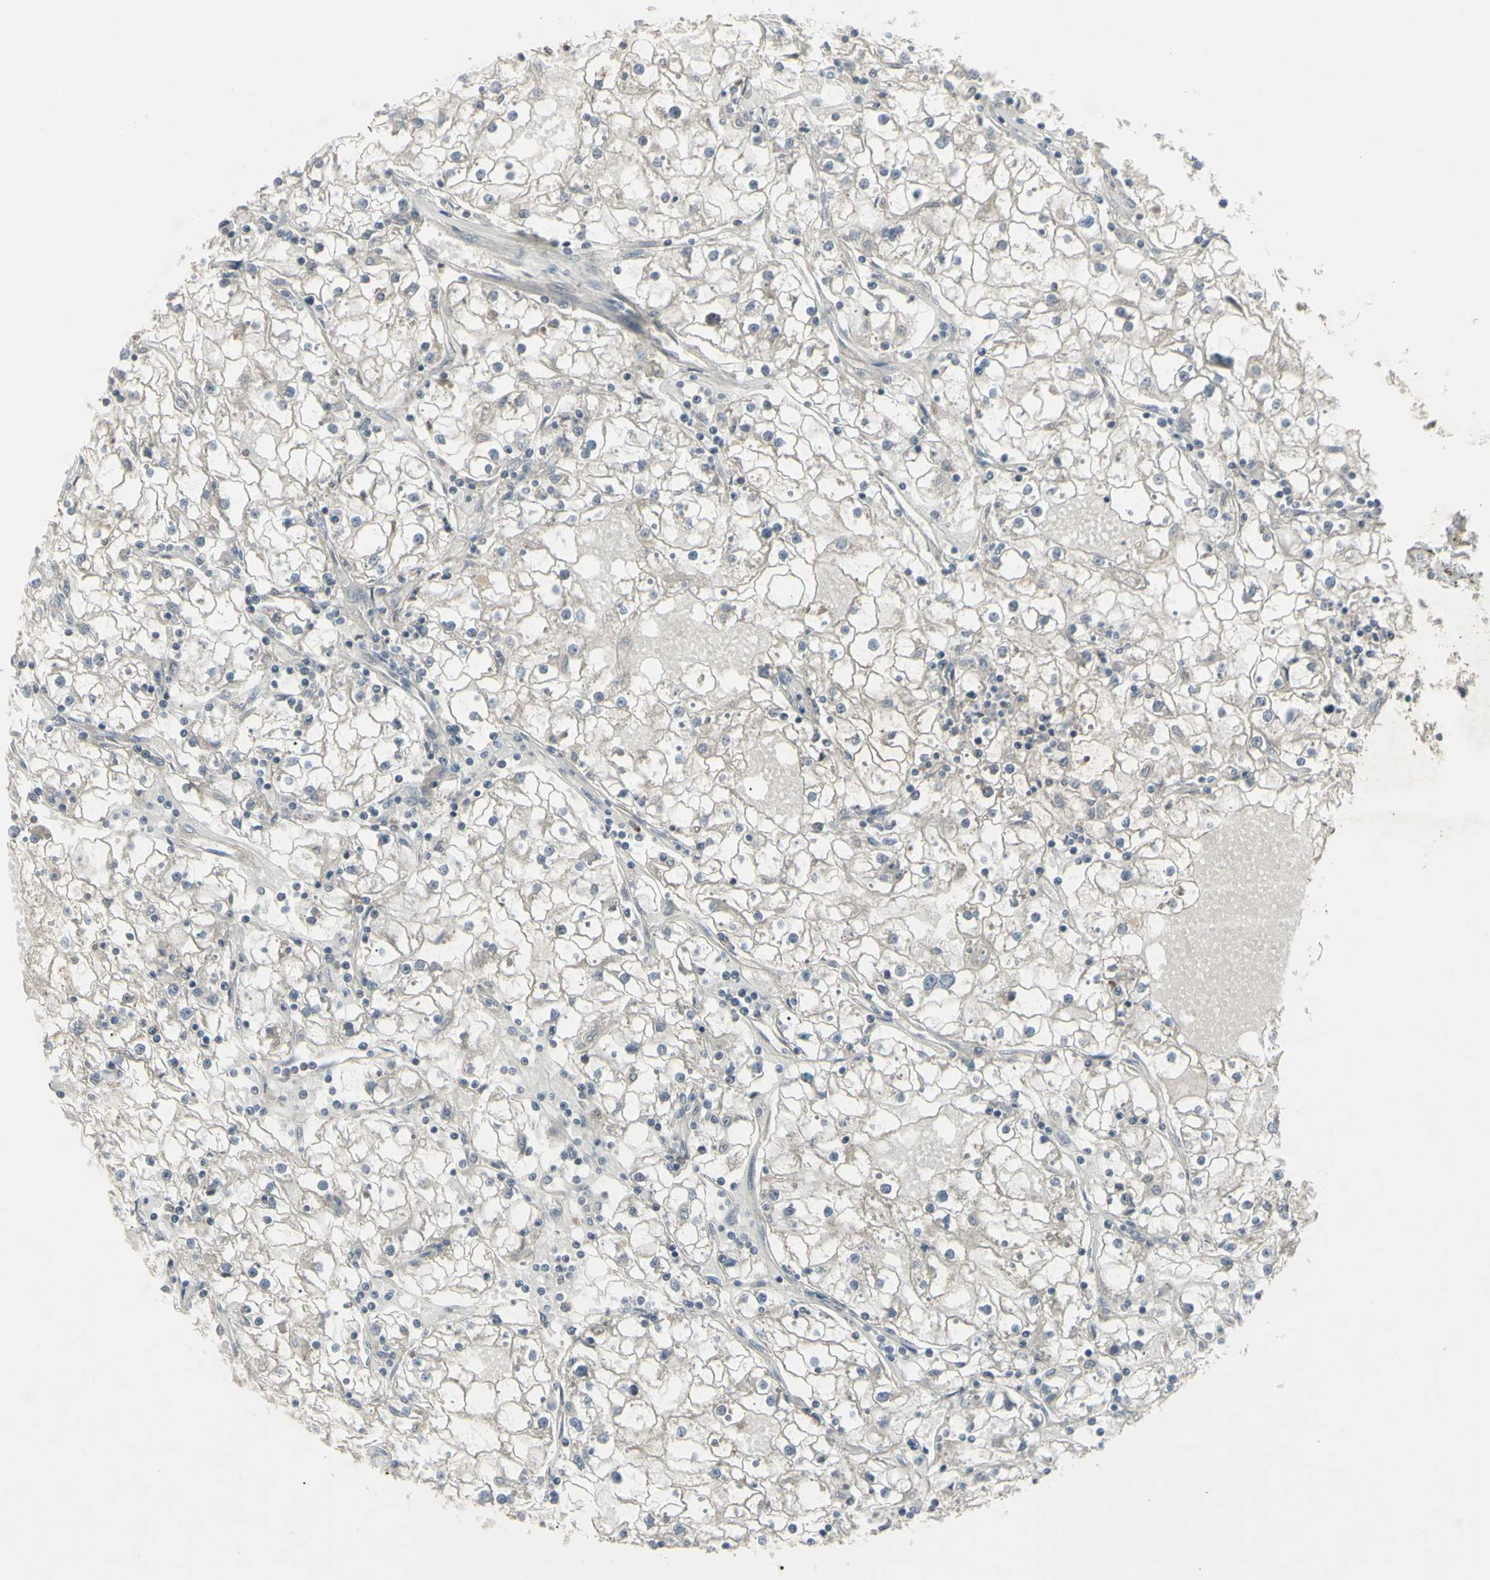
{"staining": {"intensity": "negative", "quantity": "none", "location": "none"}, "tissue": "renal cancer", "cell_type": "Tumor cells", "image_type": "cancer", "snomed": [{"axis": "morphology", "description": "Adenocarcinoma, NOS"}, {"axis": "topography", "description": "Kidney"}], "caption": "Adenocarcinoma (renal) was stained to show a protein in brown. There is no significant expression in tumor cells.", "gene": "PIAS4", "patient": {"sex": "male", "age": 56}}